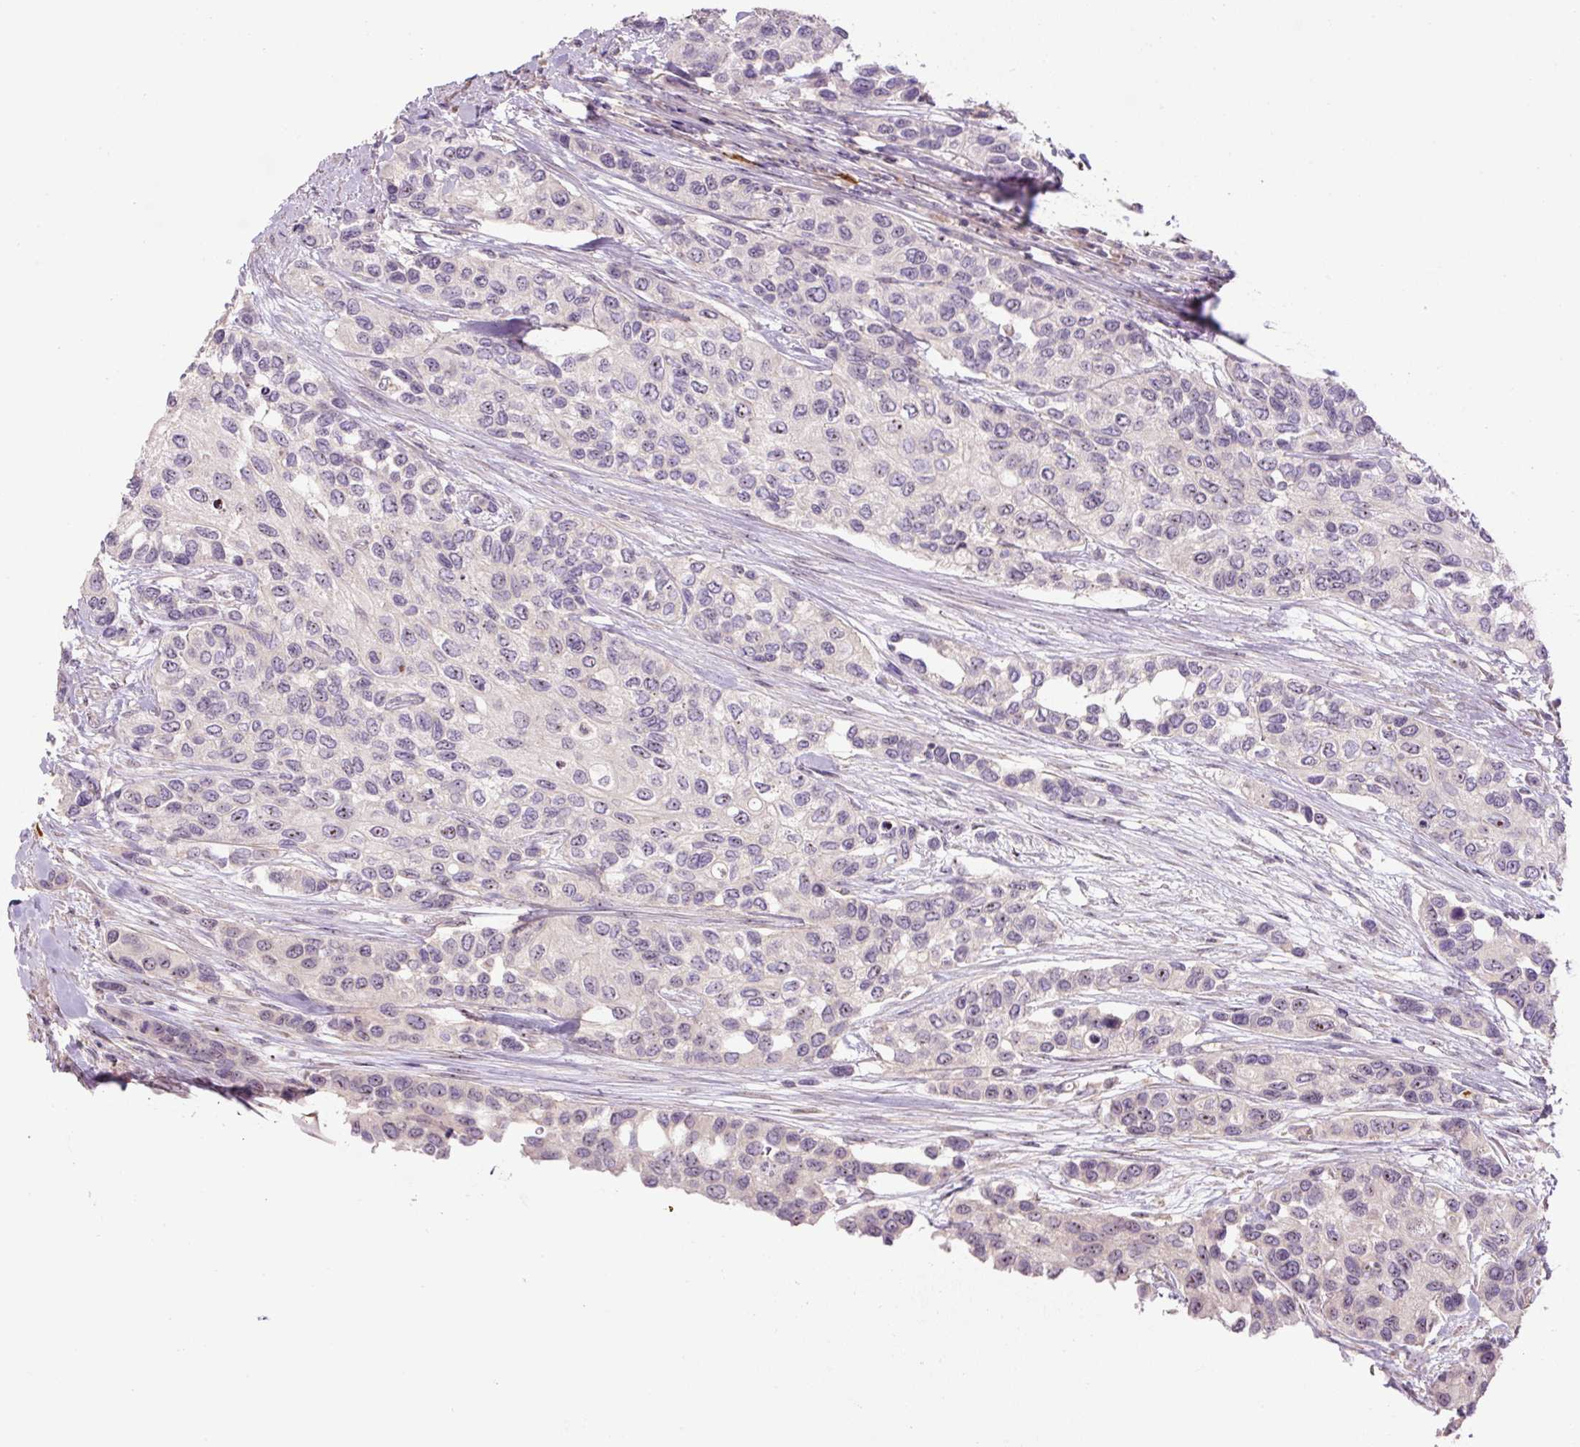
{"staining": {"intensity": "negative", "quantity": "none", "location": "none"}, "tissue": "urothelial cancer", "cell_type": "Tumor cells", "image_type": "cancer", "snomed": [{"axis": "morphology", "description": "Normal tissue, NOS"}, {"axis": "morphology", "description": "Urothelial carcinoma, High grade"}, {"axis": "topography", "description": "Vascular tissue"}, {"axis": "topography", "description": "Urinary bladder"}], "caption": "Human high-grade urothelial carcinoma stained for a protein using immunohistochemistry exhibits no positivity in tumor cells.", "gene": "TMEM151B", "patient": {"sex": "female", "age": 56}}